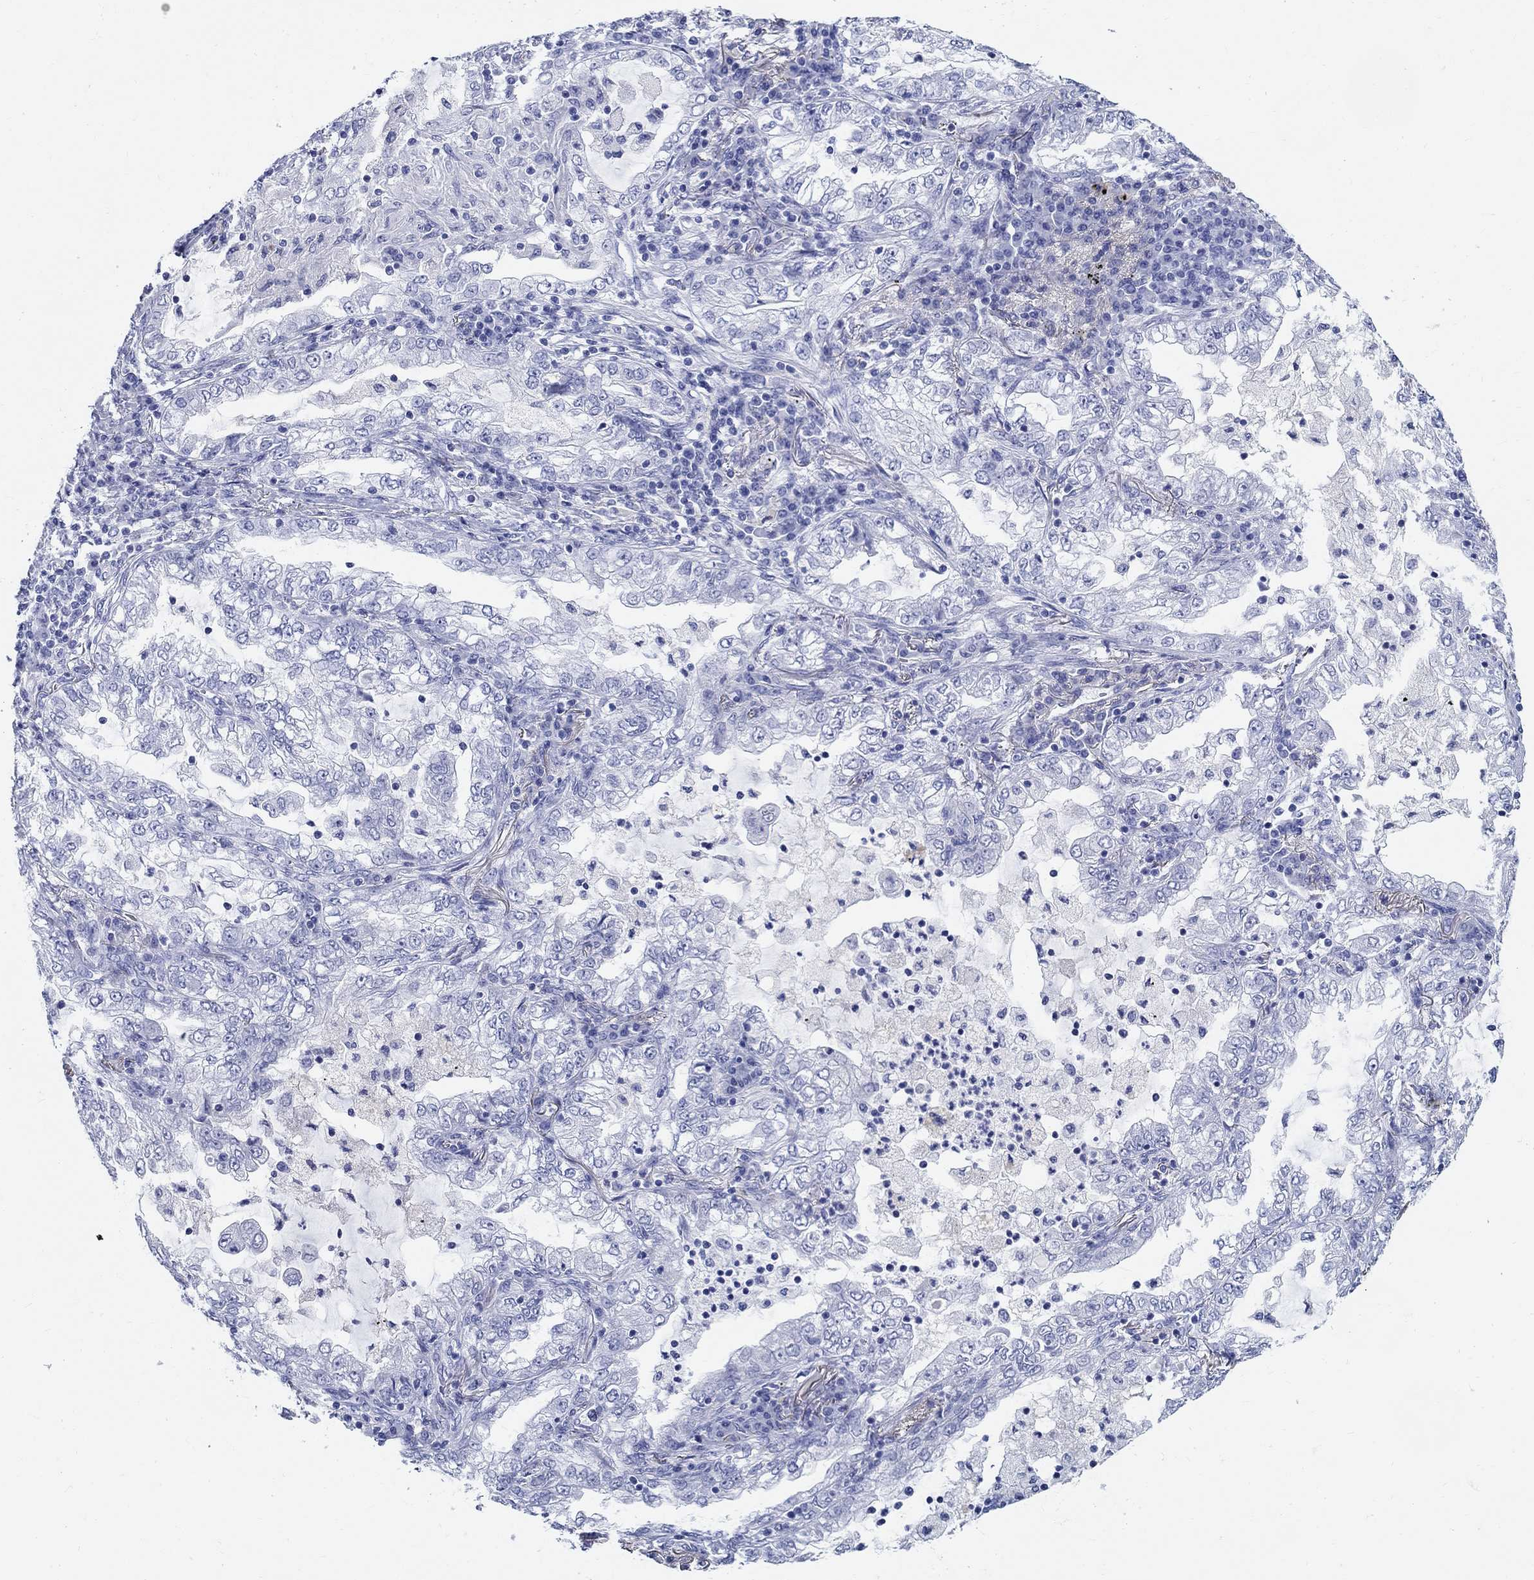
{"staining": {"intensity": "negative", "quantity": "none", "location": "none"}, "tissue": "lung cancer", "cell_type": "Tumor cells", "image_type": "cancer", "snomed": [{"axis": "morphology", "description": "Adenocarcinoma, NOS"}, {"axis": "topography", "description": "Lung"}], "caption": "Tumor cells show no significant protein expression in lung cancer (adenocarcinoma).", "gene": "CRYGS", "patient": {"sex": "female", "age": 73}}